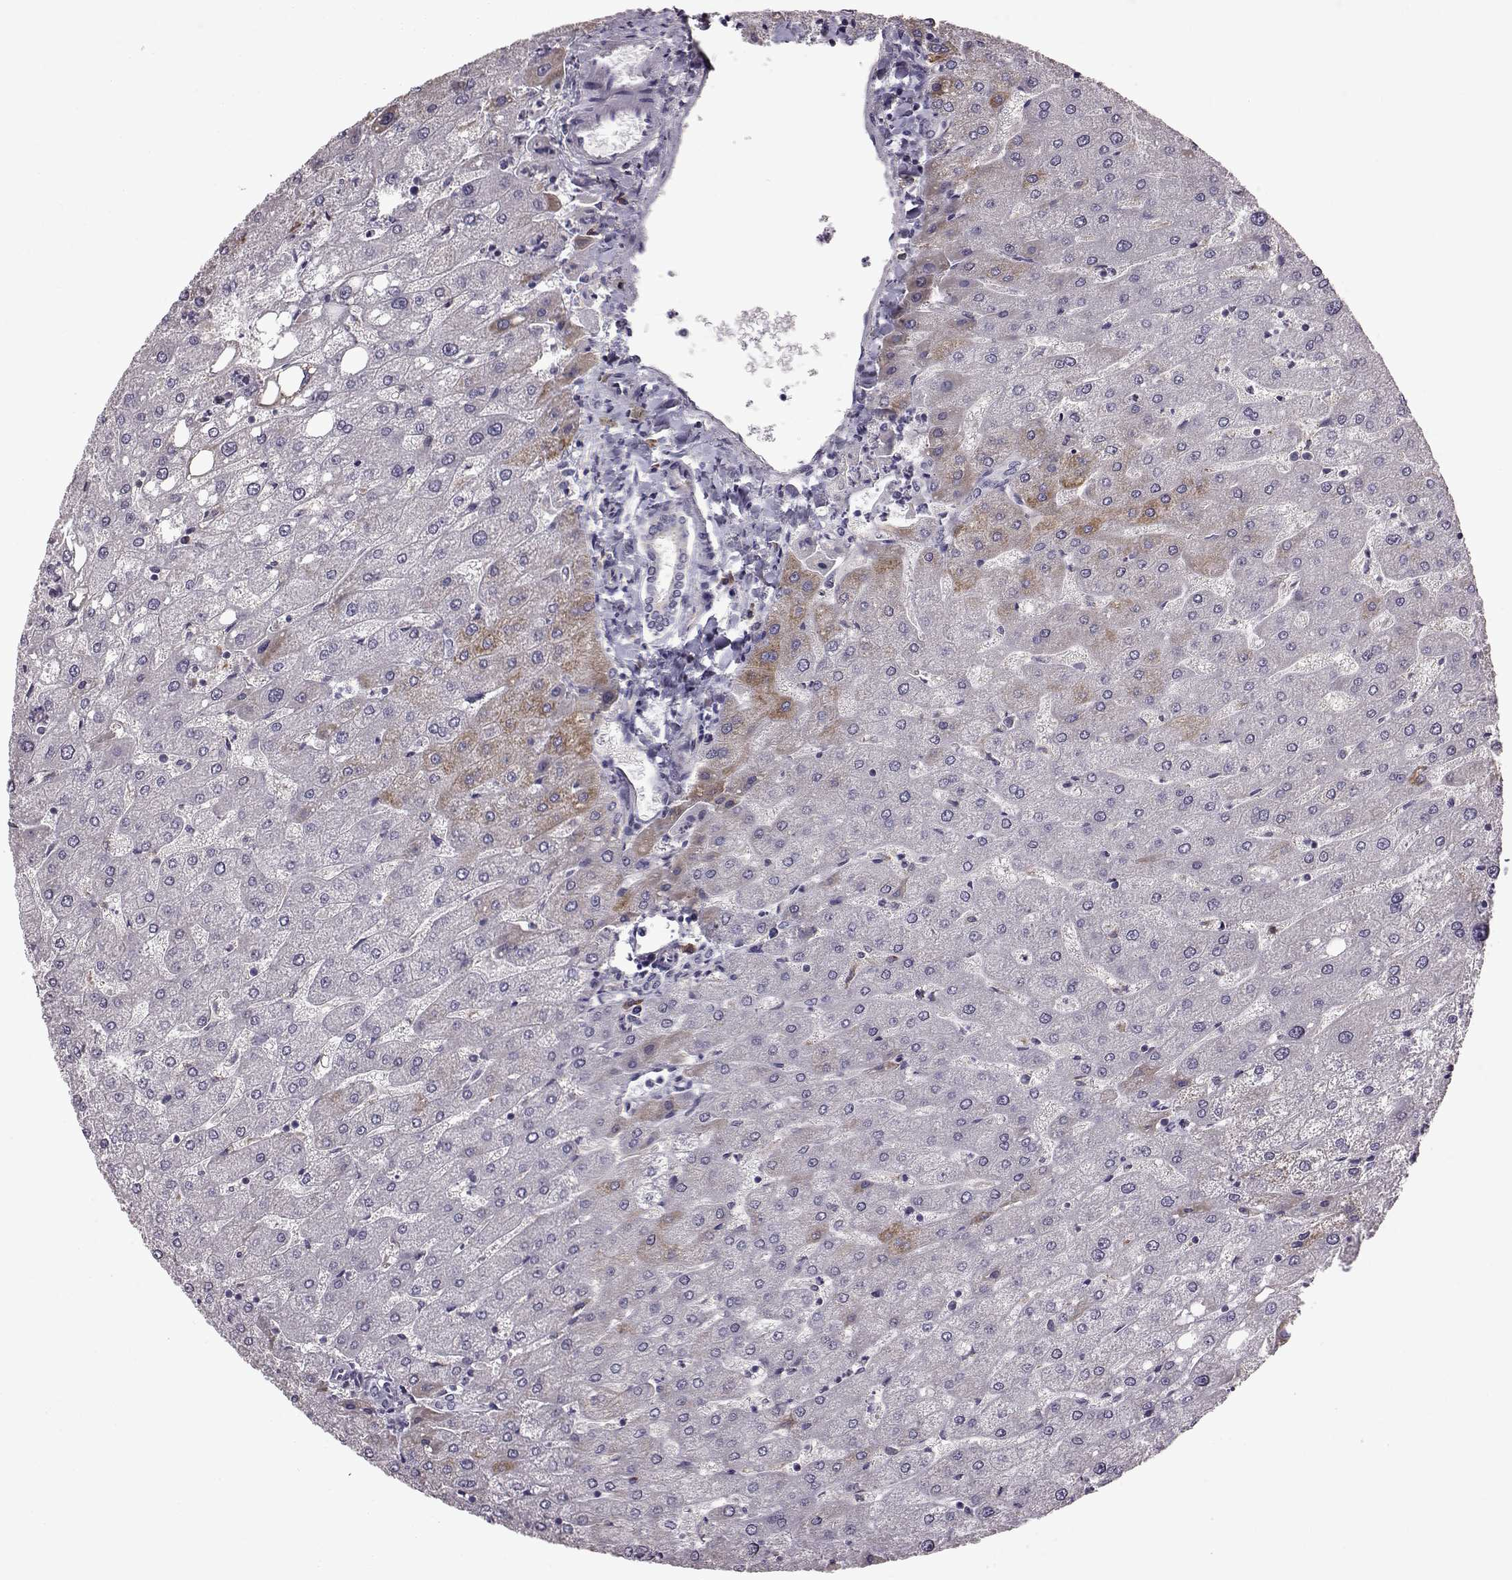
{"staining": {"intensity": "negative", "quantity": "none", "location": "none"}, "tissue": "liver", "cell_type": "Cholangiocytes", "image_type": "normal", "snomed": [{"axis": "morphology", "description": "Normal tissue, NOS"}, {"axis": "topography", "description": "Liver"}], "caption": "The histopathology image shows no significant positivity in cholangiocytes of liver. The staining was performed using DAB (3,3'-diaminobenzidine) to visualize the protein expression in brown, while the nuclei were stained in blue with hematoxylin (Magnification: 20x).", "gene": "ADGRG2", "patient": {"sex": "male", "age": 67}}